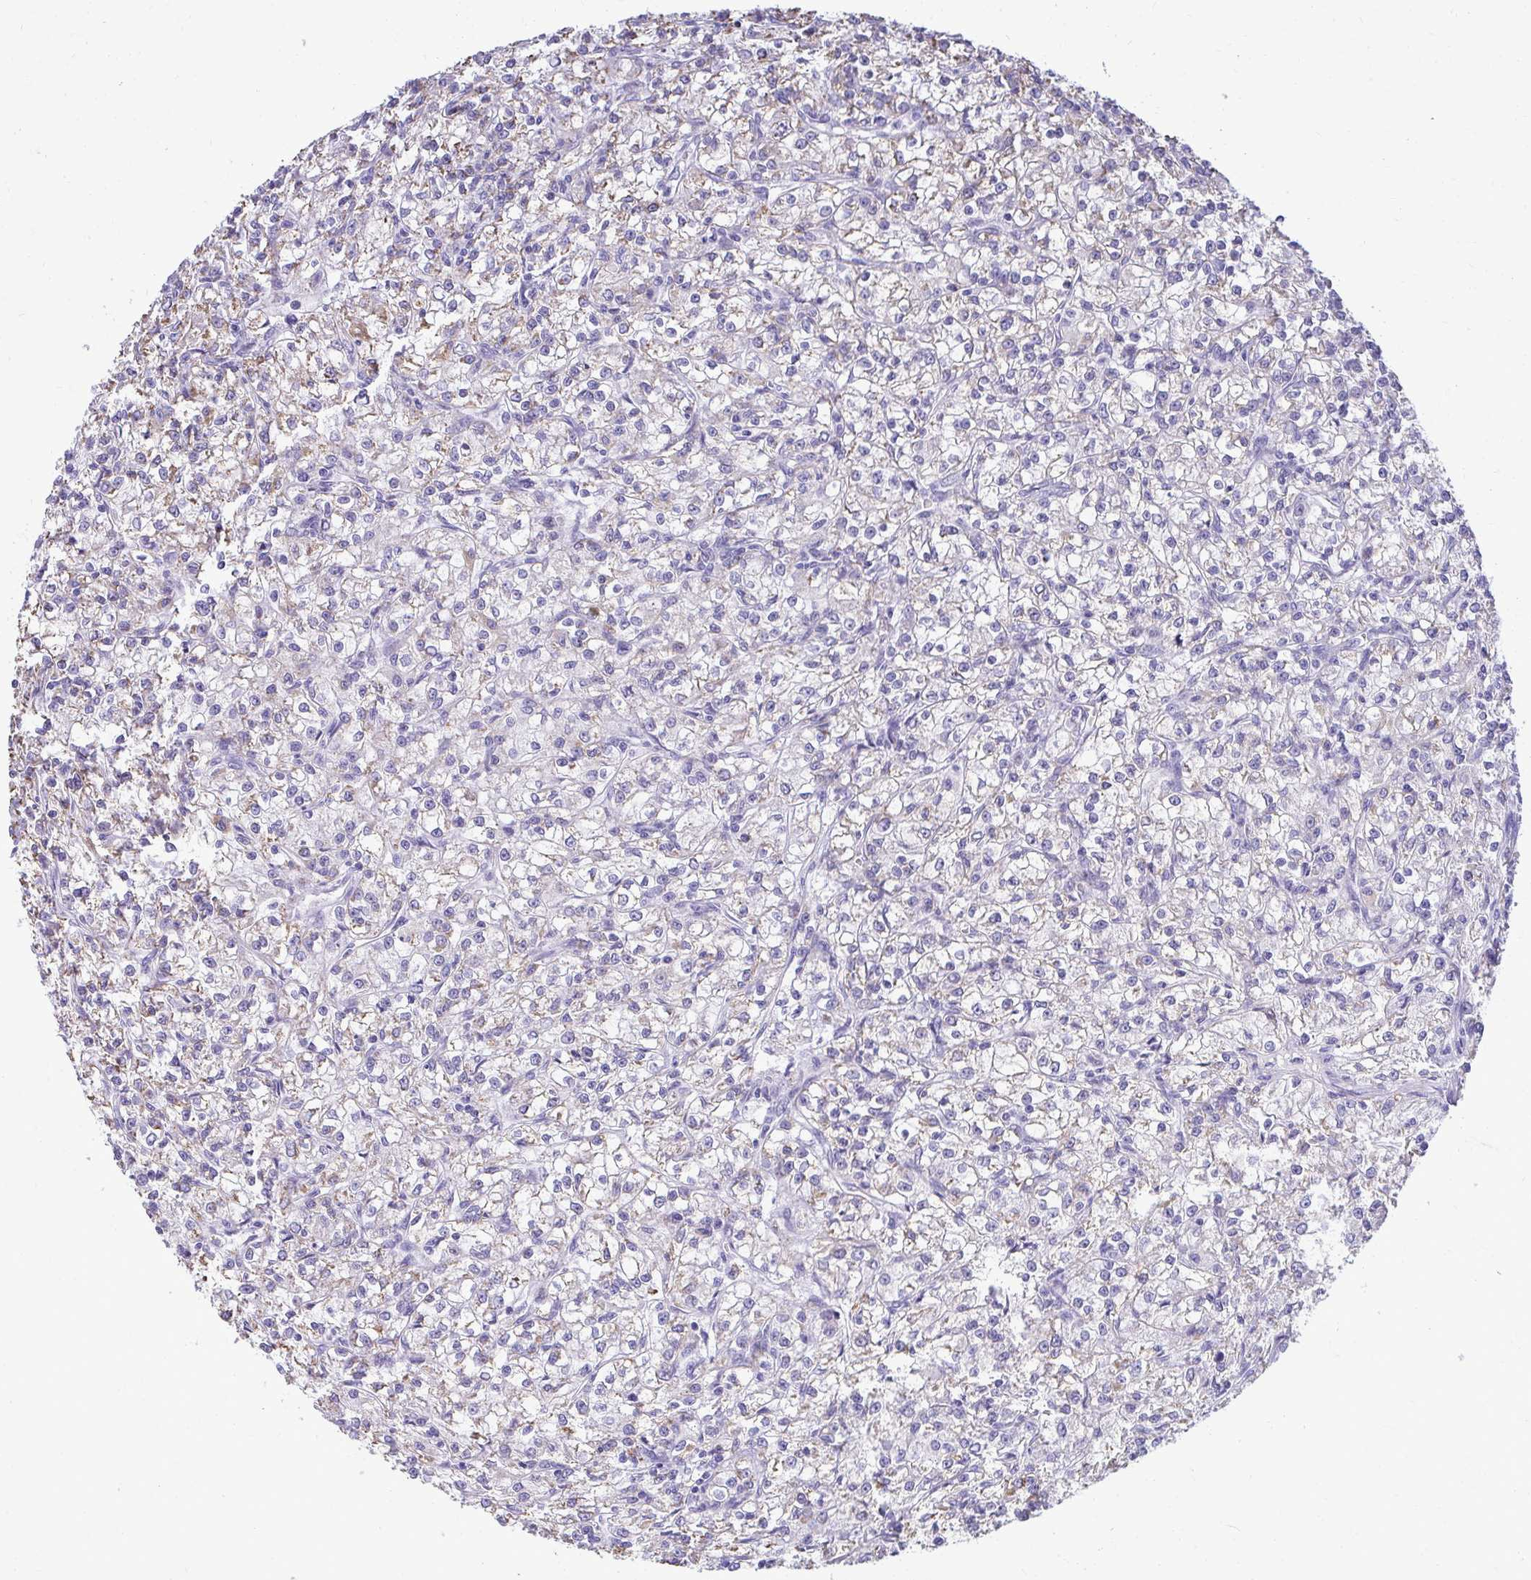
{"staining": {"intensity": "weak", "quantity": "<25%", "location": "cytoplasmic/membranous"}, "tissue": "renal cancer", "cell_type": "Tumor cells", "image_type": "cancer", "snomed": [{"axis": "morphology", "description": "Adenocarcinoma, NOS"}, {"axis": "topography", "description": "Kidney"}], "caption": "This image is of renal cancer (adenocarcinoma) stained with immunohistochemistry to label a protein in brown with the nuclei are counter-stained blue. There is no expression in tumor cells.", "gene": "AIG1", "patient": {"sex": "female", "age": 59}}